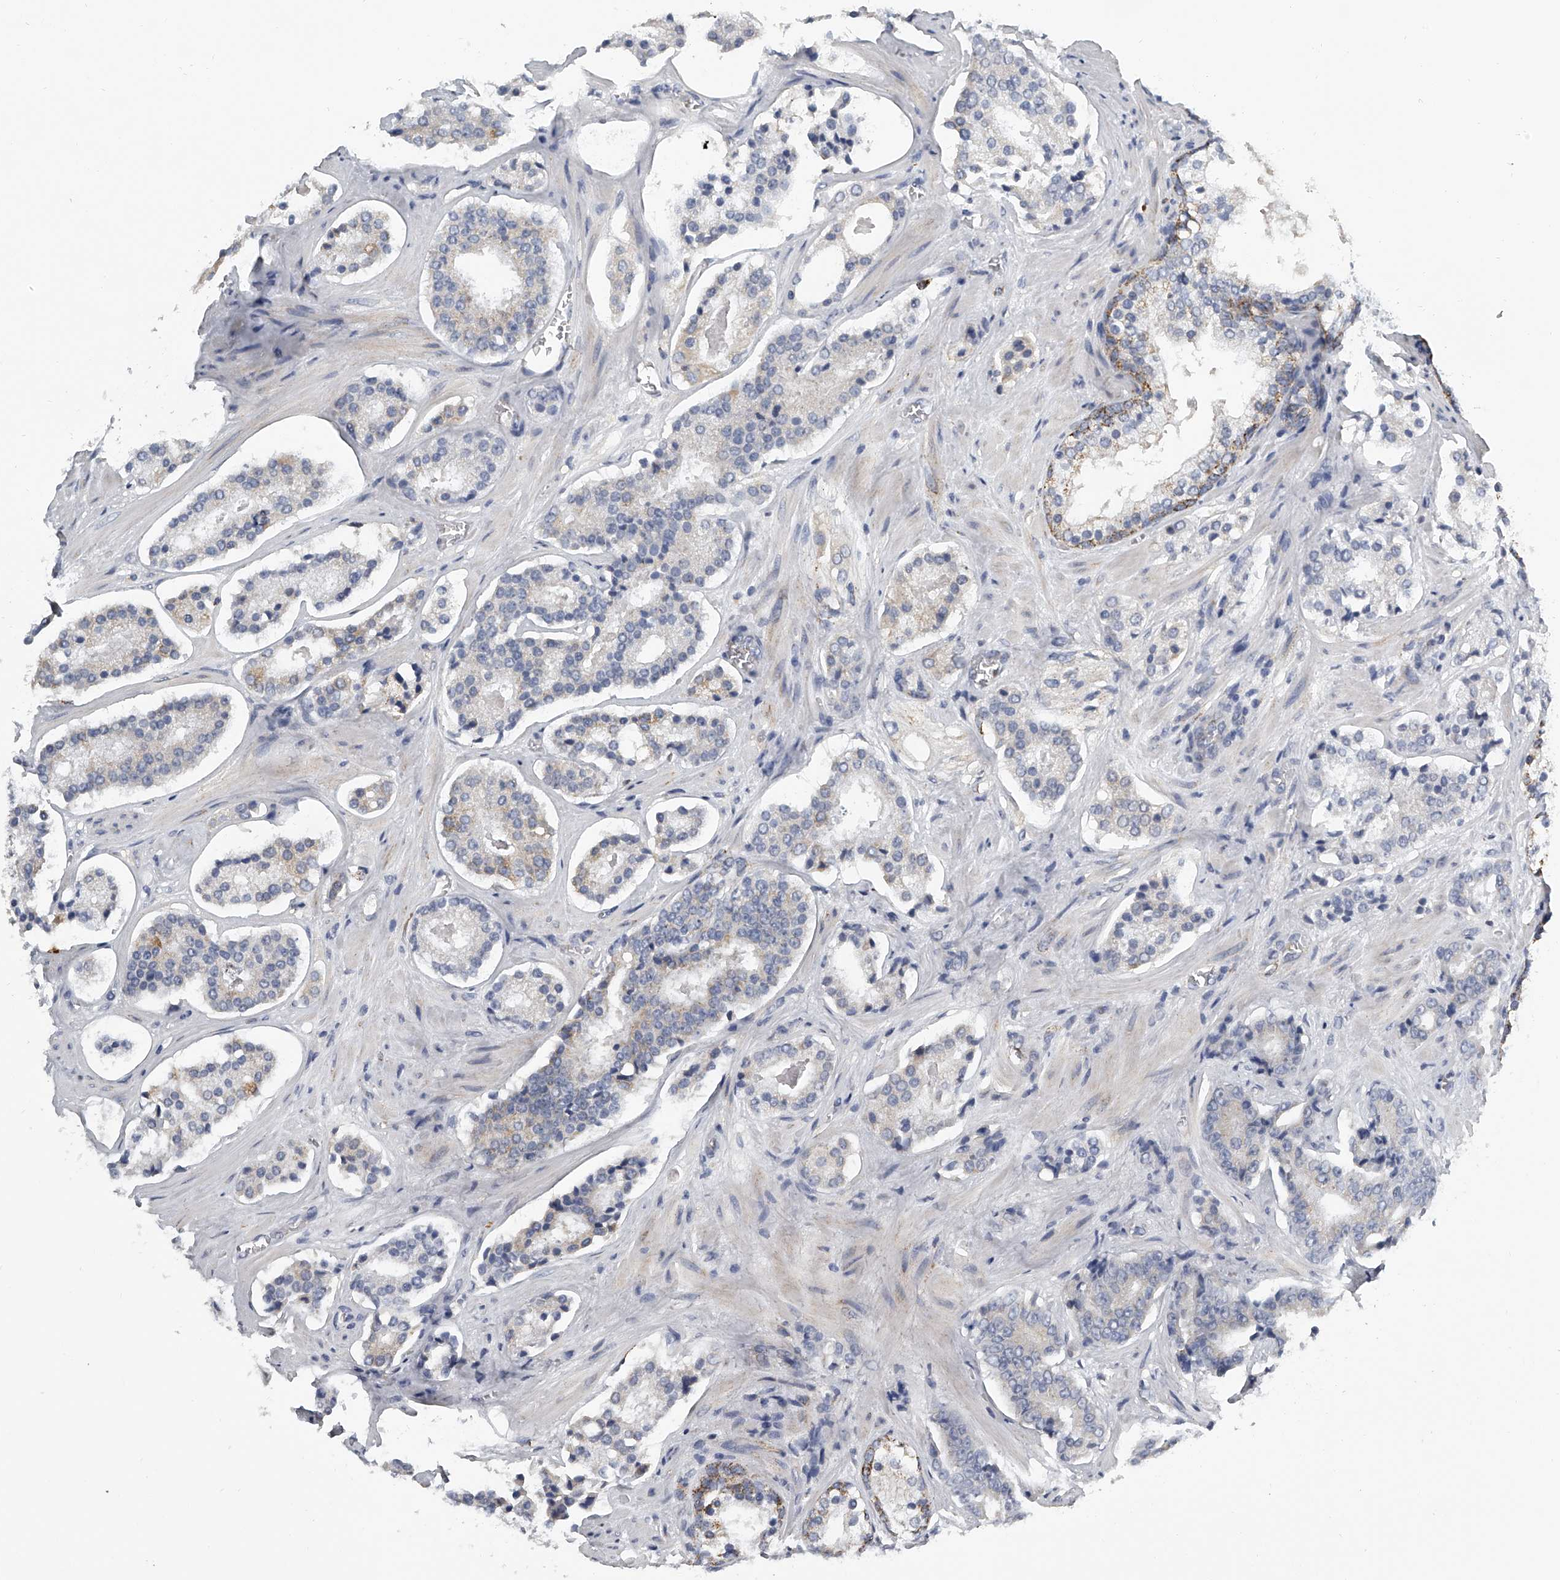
{"staining": {"intensity": "negative", "quantity": "none", "location": "none"}, "tissue": "prostate cancer", "cell_type": "Tumor cells", "image_type": "cancer", "snomed": [{"axis": "morphology", "description": "Adenocarcinoma, High grade"}, {"axis": "topography", "description": "Prostate"}], "caption": "DAB immunohistochemical staining of prostate cancer (adenocarcinoma (high-grade)) exhibits no significant positivity in tumor cells.", "gene": "KLHL7", "patient": {"sex": "male", "age": 60}}